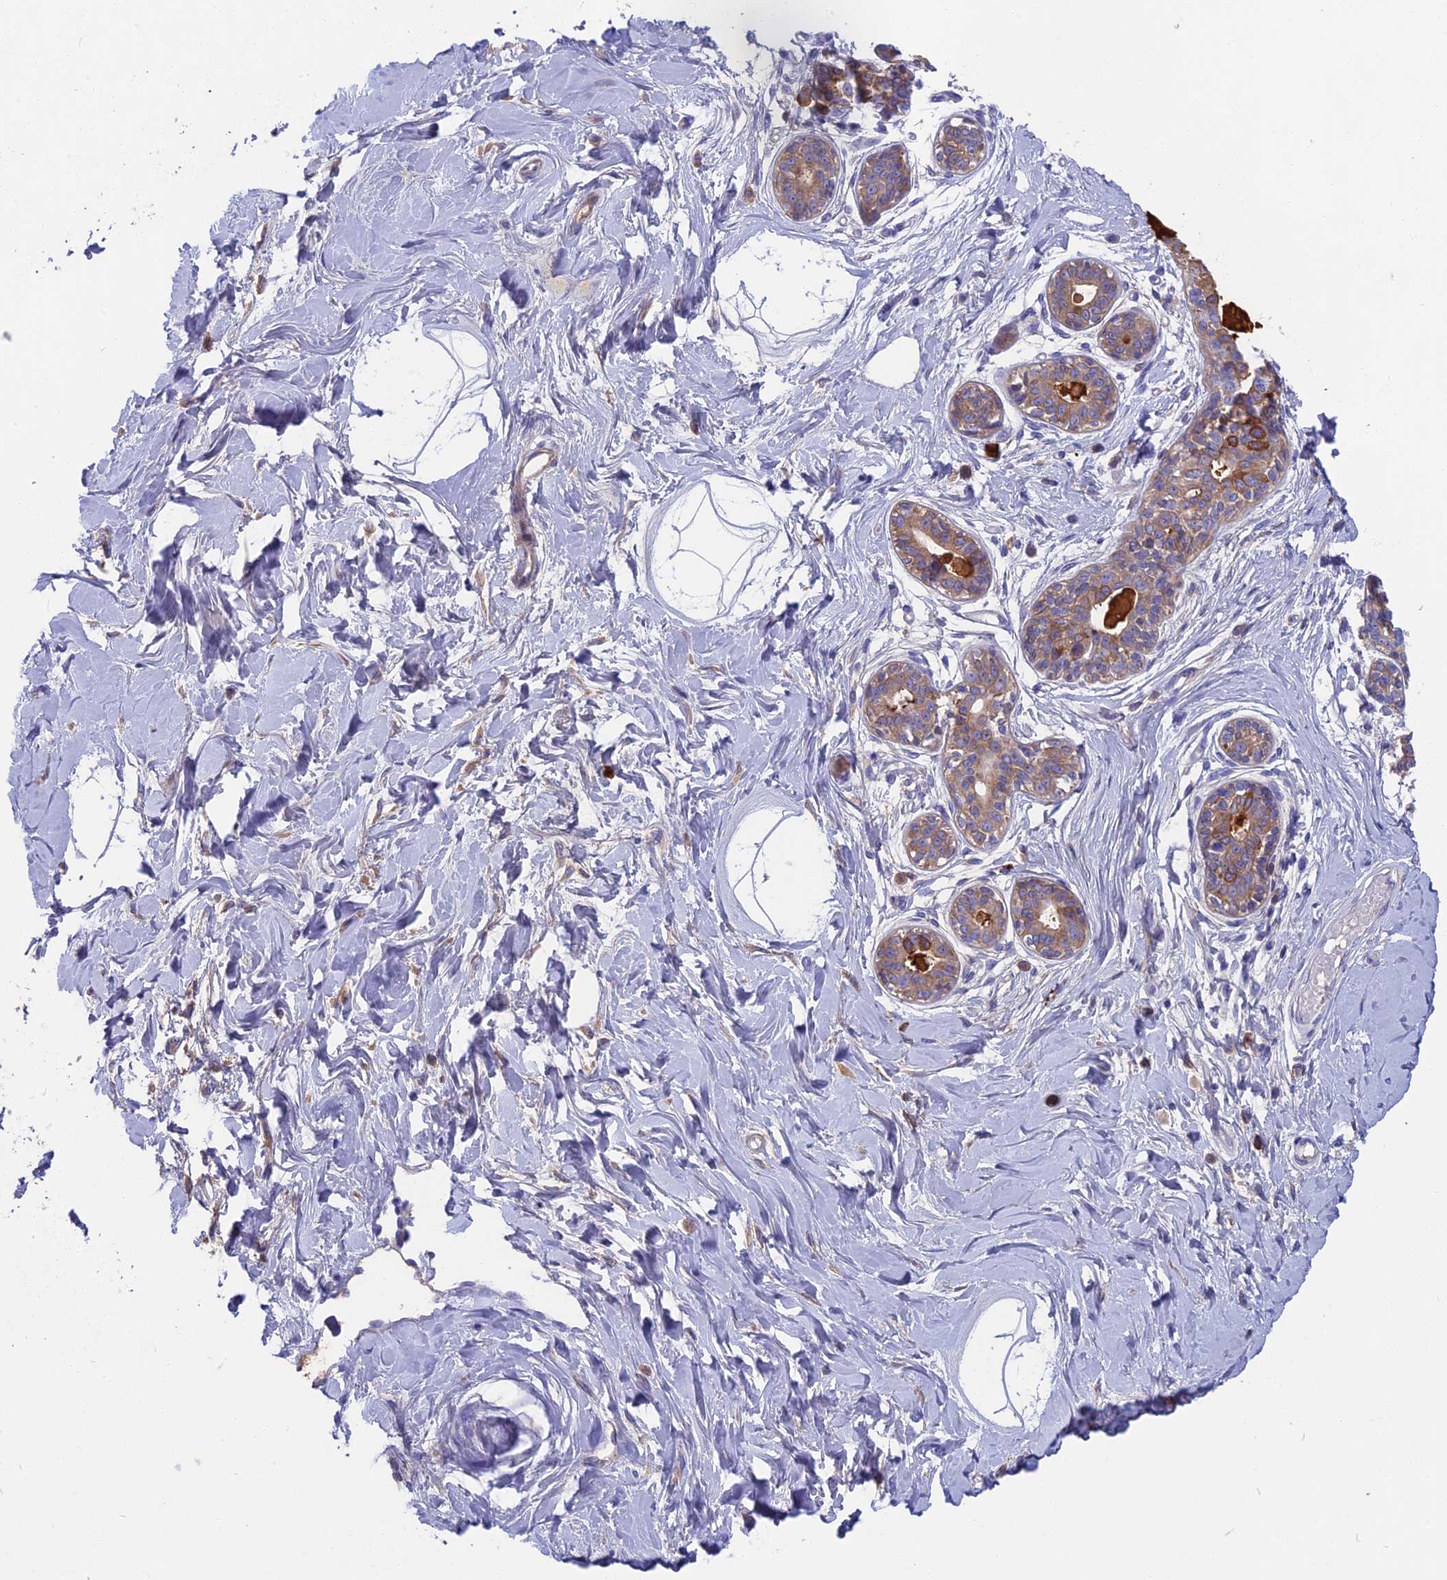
{"staining": {"intensity": "negative", "quantity": "none", "location": "none"}, "tissue": "breast", "cell_type": "Adipocytes", "image_type": "normal", "snomed": [{"axis": "morphology", "description": "Normal tissue, NOS"}, {"axis": "topography", "description": "Breast"}], "caption": "High power microscopy histopathology image of an immunohistochemistry (IHC) image of normal breast, revealing no significant expression in adipocytes. The staining is performed using DAB brown chromogen with nuclei counter-stained in using hematoxylin.", "gene": "SNAP91", "patient": {"sex": "female", "age": 45}}